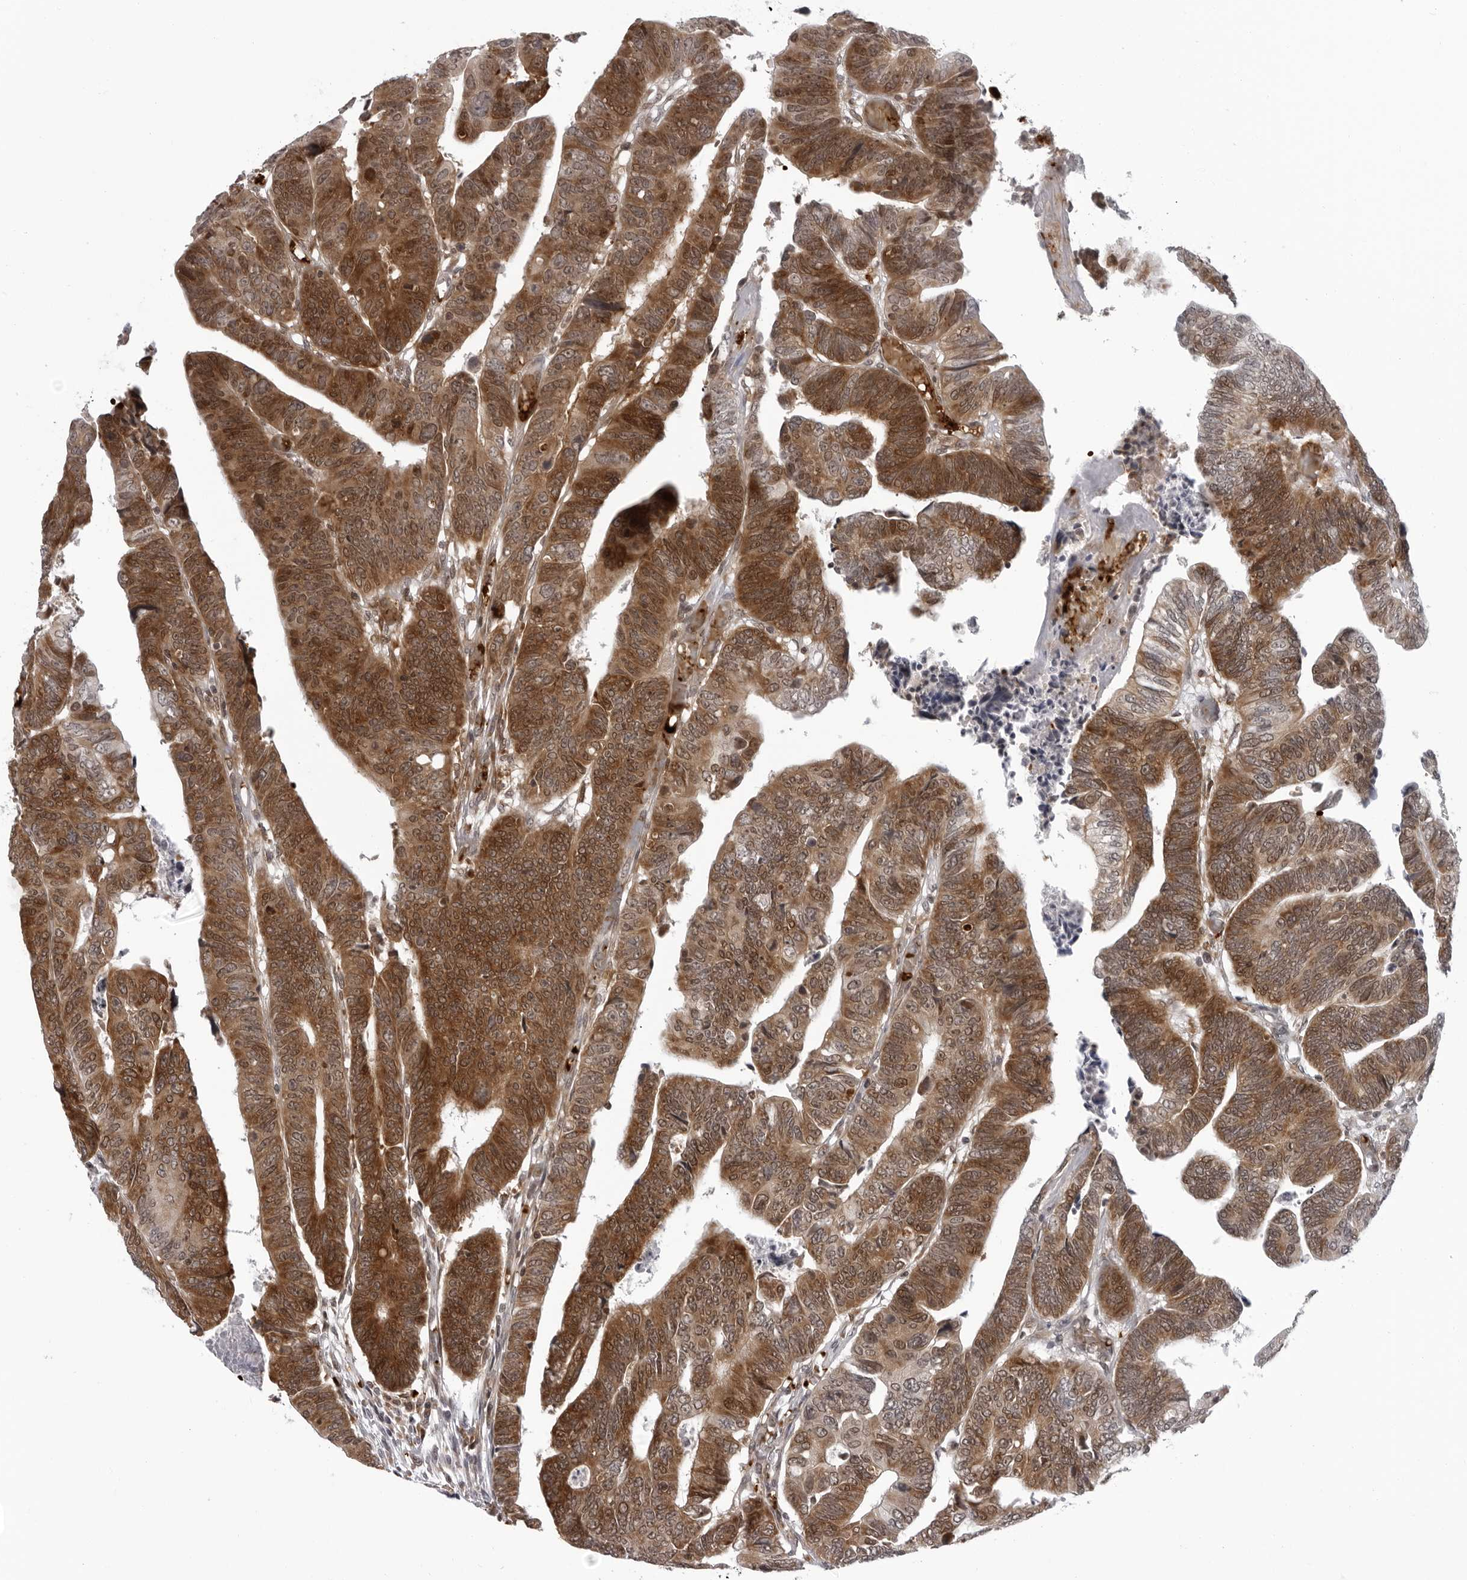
{"staining": {"intensity": "strong", "quantity": ">75%", "location": "cytoplasmic/membranous,nuclear"}, "tissue": "colorectal cancer", "cell_type": "Tumor cells", "image_type": "cancer", "snomed": [{"axis": "morphology", "description": "Adenocarcinoma, NOS"}, {"axis": "topography", "description": "Rectum"}], "caption": "DAB (3,3'-diaminobenzidine) immunohistochemical staining of colorectal cancer displays strong cytoplasmic/membranous and nuclear protein staining in about >75% of tumor cells.", "gene": "THOP1", "patient": {"sex": "female", "age": 65}}